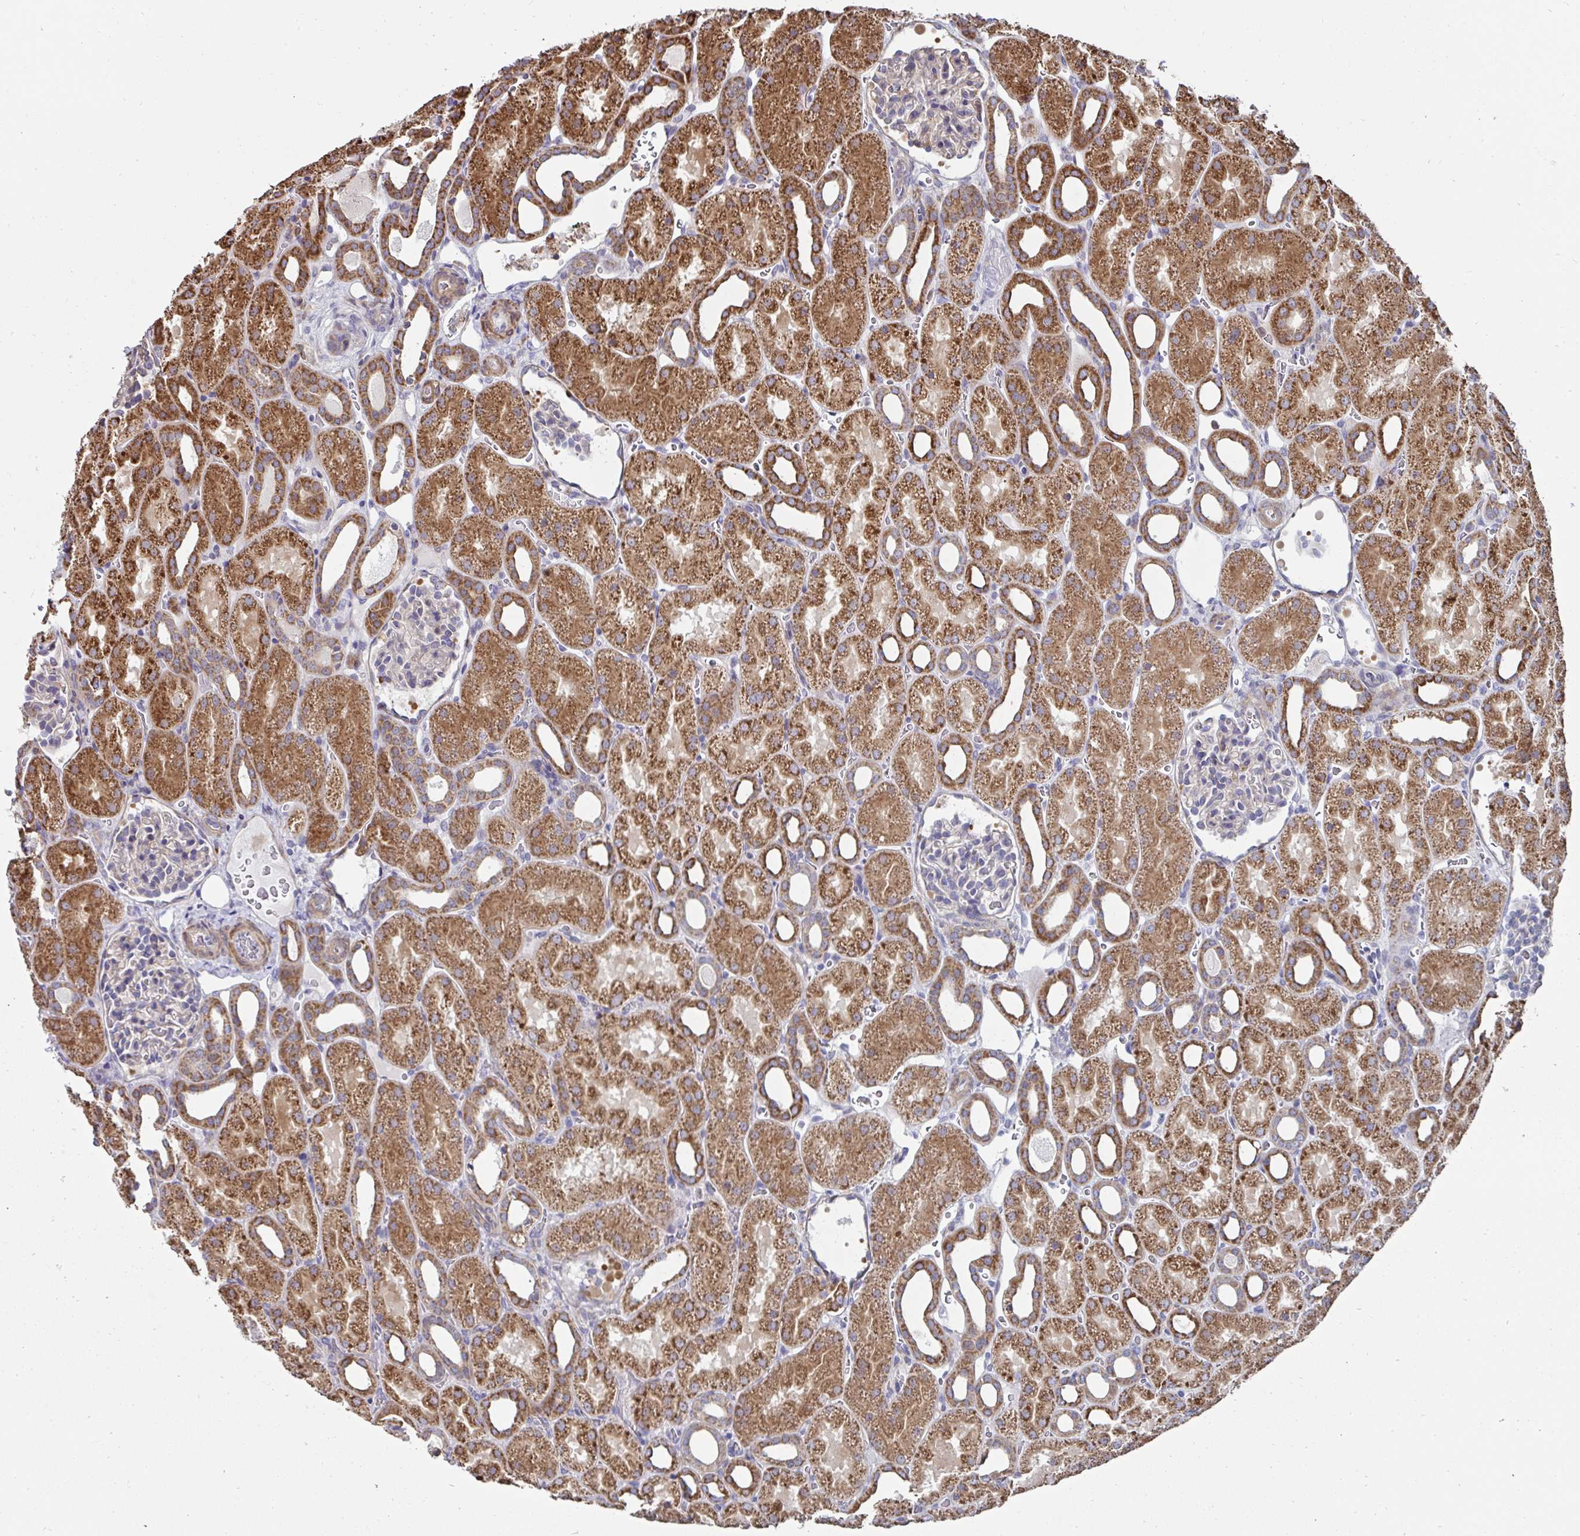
{"staining": {"intensity": "moderate", "quantity": "<25%", "location": "cytoplasmic/membranous"}, "tissue": "kidney", "cell_type": "Cells in glomeruli", "image_type": "normal", "snomed": [{"axis": "morphology", "description": "Normal tissue, NOS"}, {"axis": "topography", "description": "Kidney"}], "caption": "Immunohistochemistry (IHC) histopathology image of unremarkable kidney: kidney stained using IHC shows low levels of moderate protein expression localized specifically in the cytoplasmic/membranous of cells in glomeruli, appearing as a cytoplasmic/membranous brown color.", "gene": "DZANK1", "patient": {"sex": "male", "age": 2}}